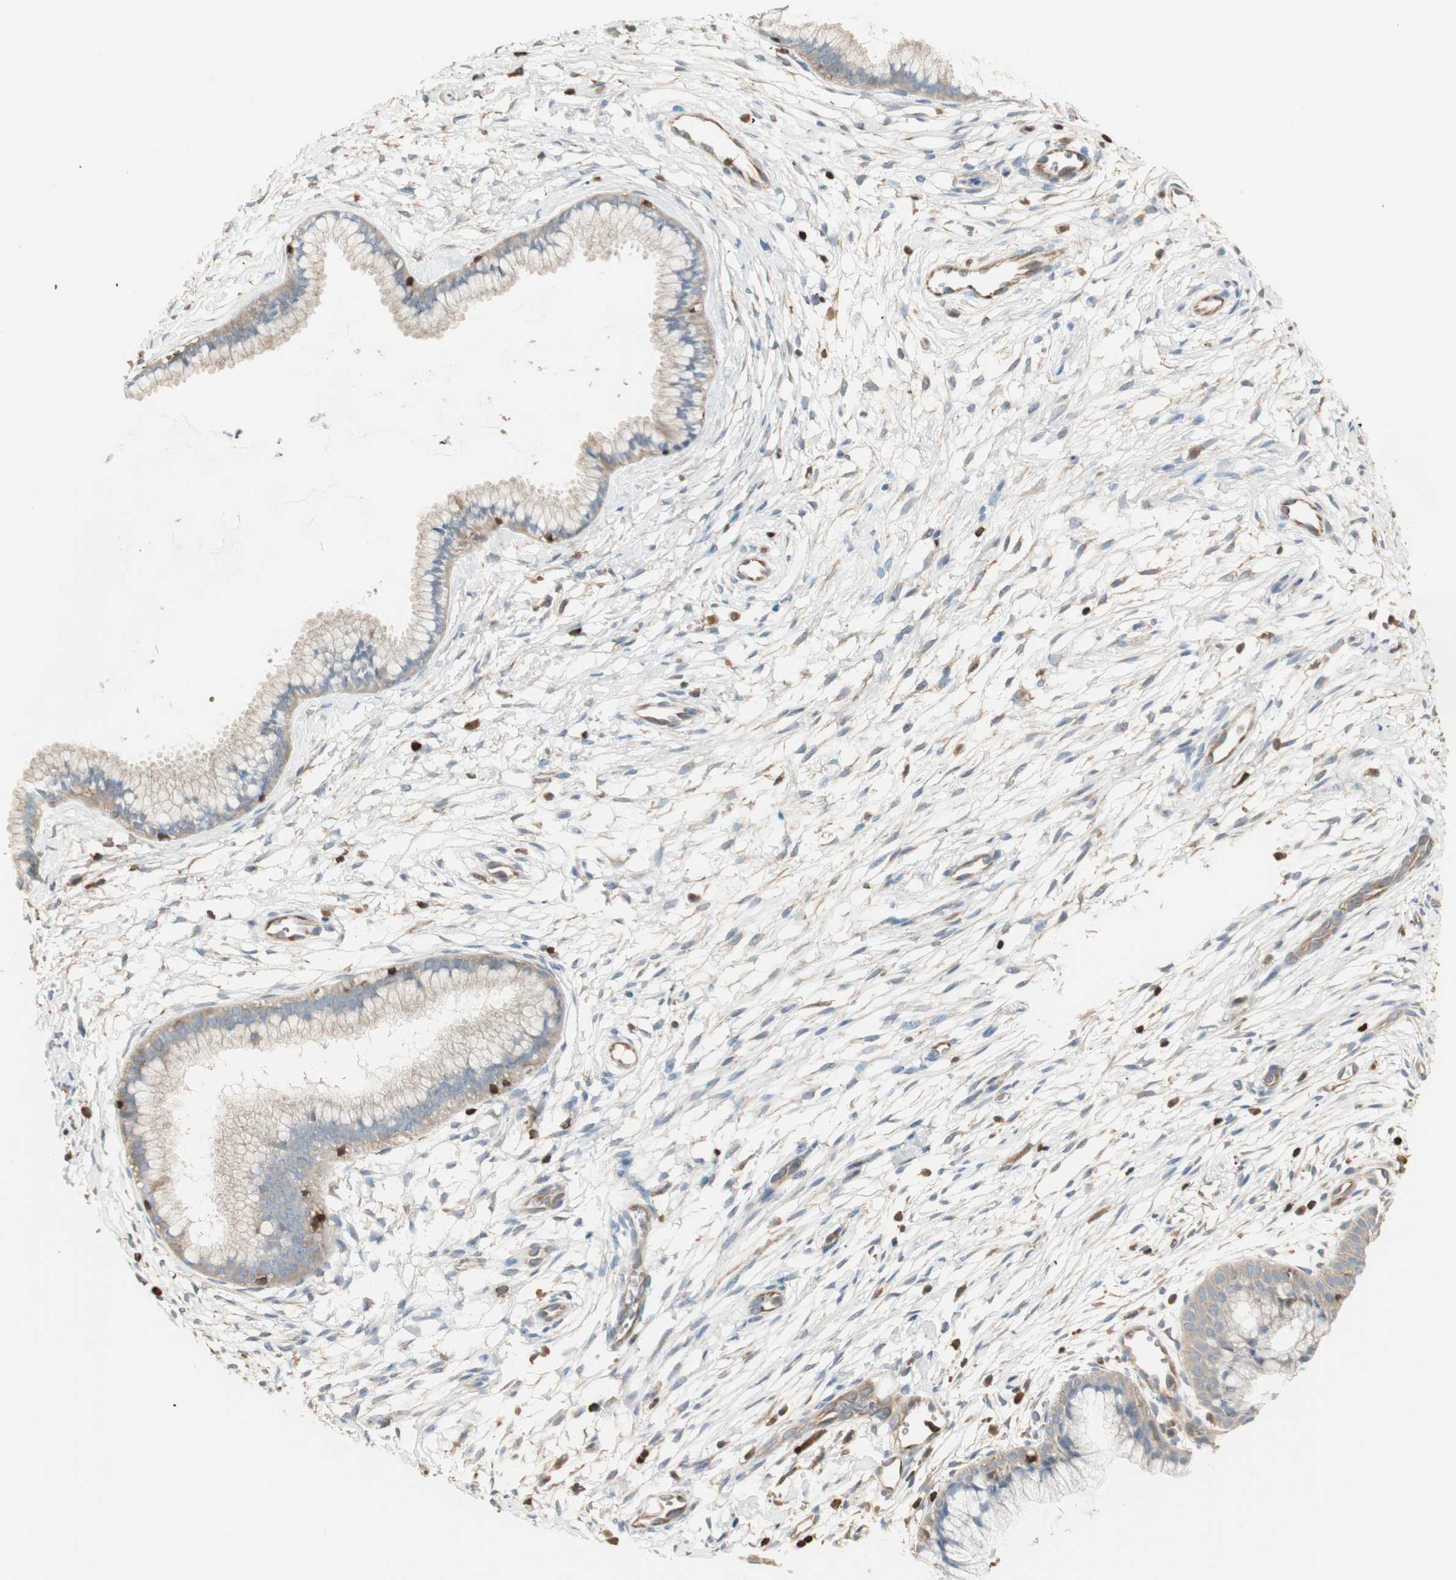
{"staining": {"intensity": "weak", "quantity": ">75%", "location": "cytoplasmic/membranous"}, "tissue": "cervix", "cell_type": "Glandular cells", "image_type": "normal", "snomed": [{"axis": "morphology", "description": "Normal tissue, NOS"}, {"axis": "topography", "description": "Cervix"}], "caption": "Cervix stained with DAB (3,3'-diaminobenzidine) IHC reveals low levels of weak cytoplasmic/membranous positivity in approximately >75% of glandular cells.", "gene": "CRLF3", "patient": {"sex": "female", "age": 39}}